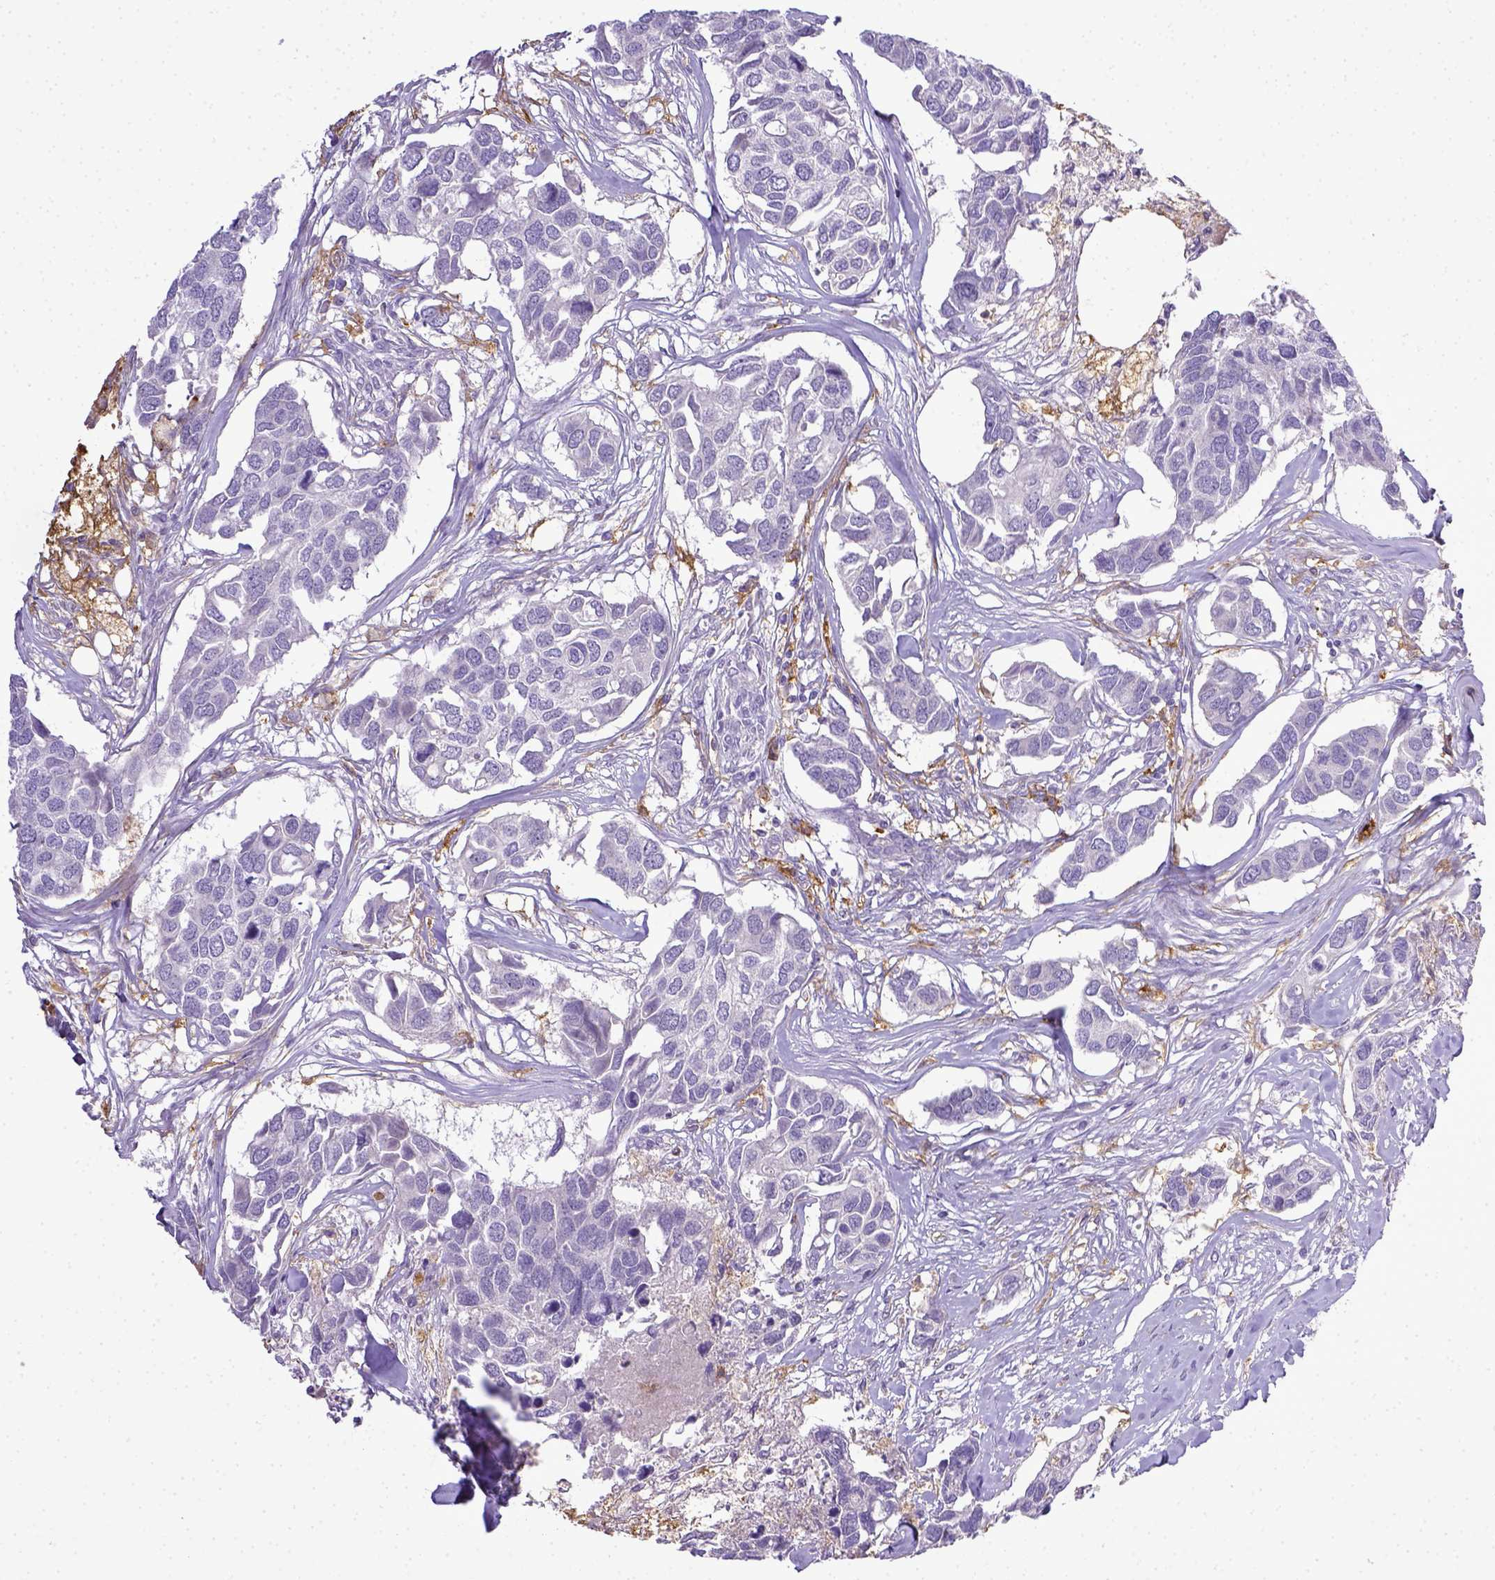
{"staining": {"intensity": "negative", "quantity": "none", "location": "none"}, "tissue": "breast cancer", "cell_type": "Tumor cells", "image_type": "cancer", "snomed": [{"axis": "morphology", "description": "Duct carcinoma"}, {"axis": "topography", "description": "Breast"}], "caption": "Immunohistochemistry (IHC) photomicrograph of breast cancer stained for a protein (brown), which reveals no staining in tumor cells. The staining is performed using DAB brown chromogen with nuclei counter-stained in using hematoxylin.", "gene": "ITGAM", "patient": {"sex": "female", "age": 83}}